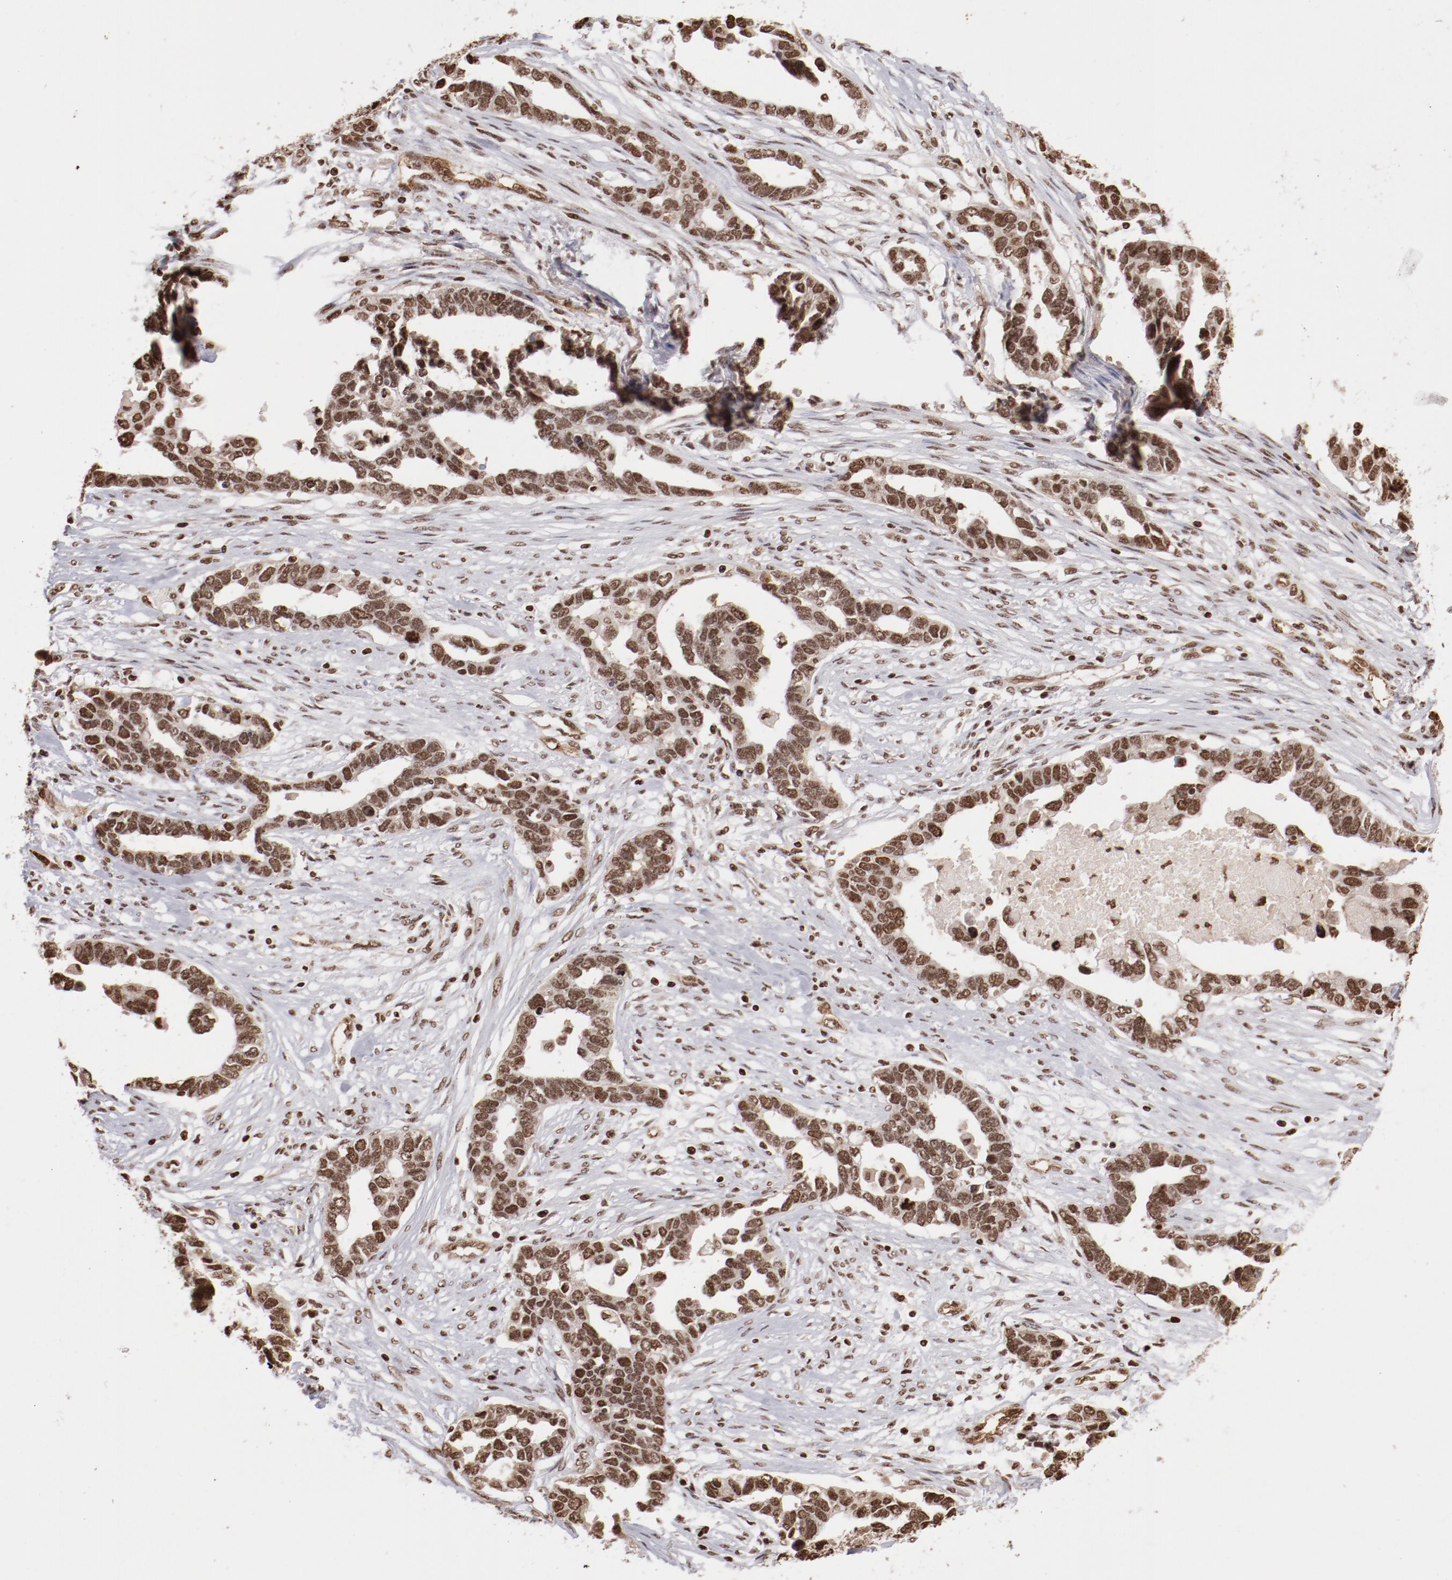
{"staining": {"intensity": "moderate", "quantity": ">75%", "location": "nuclear"}, "tissue": "ovarian cancer", "cell_type": "Tumor cells", "image_type": "cancer", "snomed": [{"axis": "morphology", "description": "Cystadenocarcinoma, serous, NOS"}, {"axis": "topography", "description": "Ovary"}], "caption": "Immunohistochemical staining of serous cystadenocarcinoma (ovarian) displays medium levels of moderate nuclear expression in approximately >75% of tumor cells.", "gene": "ABL2", "patient": {"sex": "female", "age": 54}}